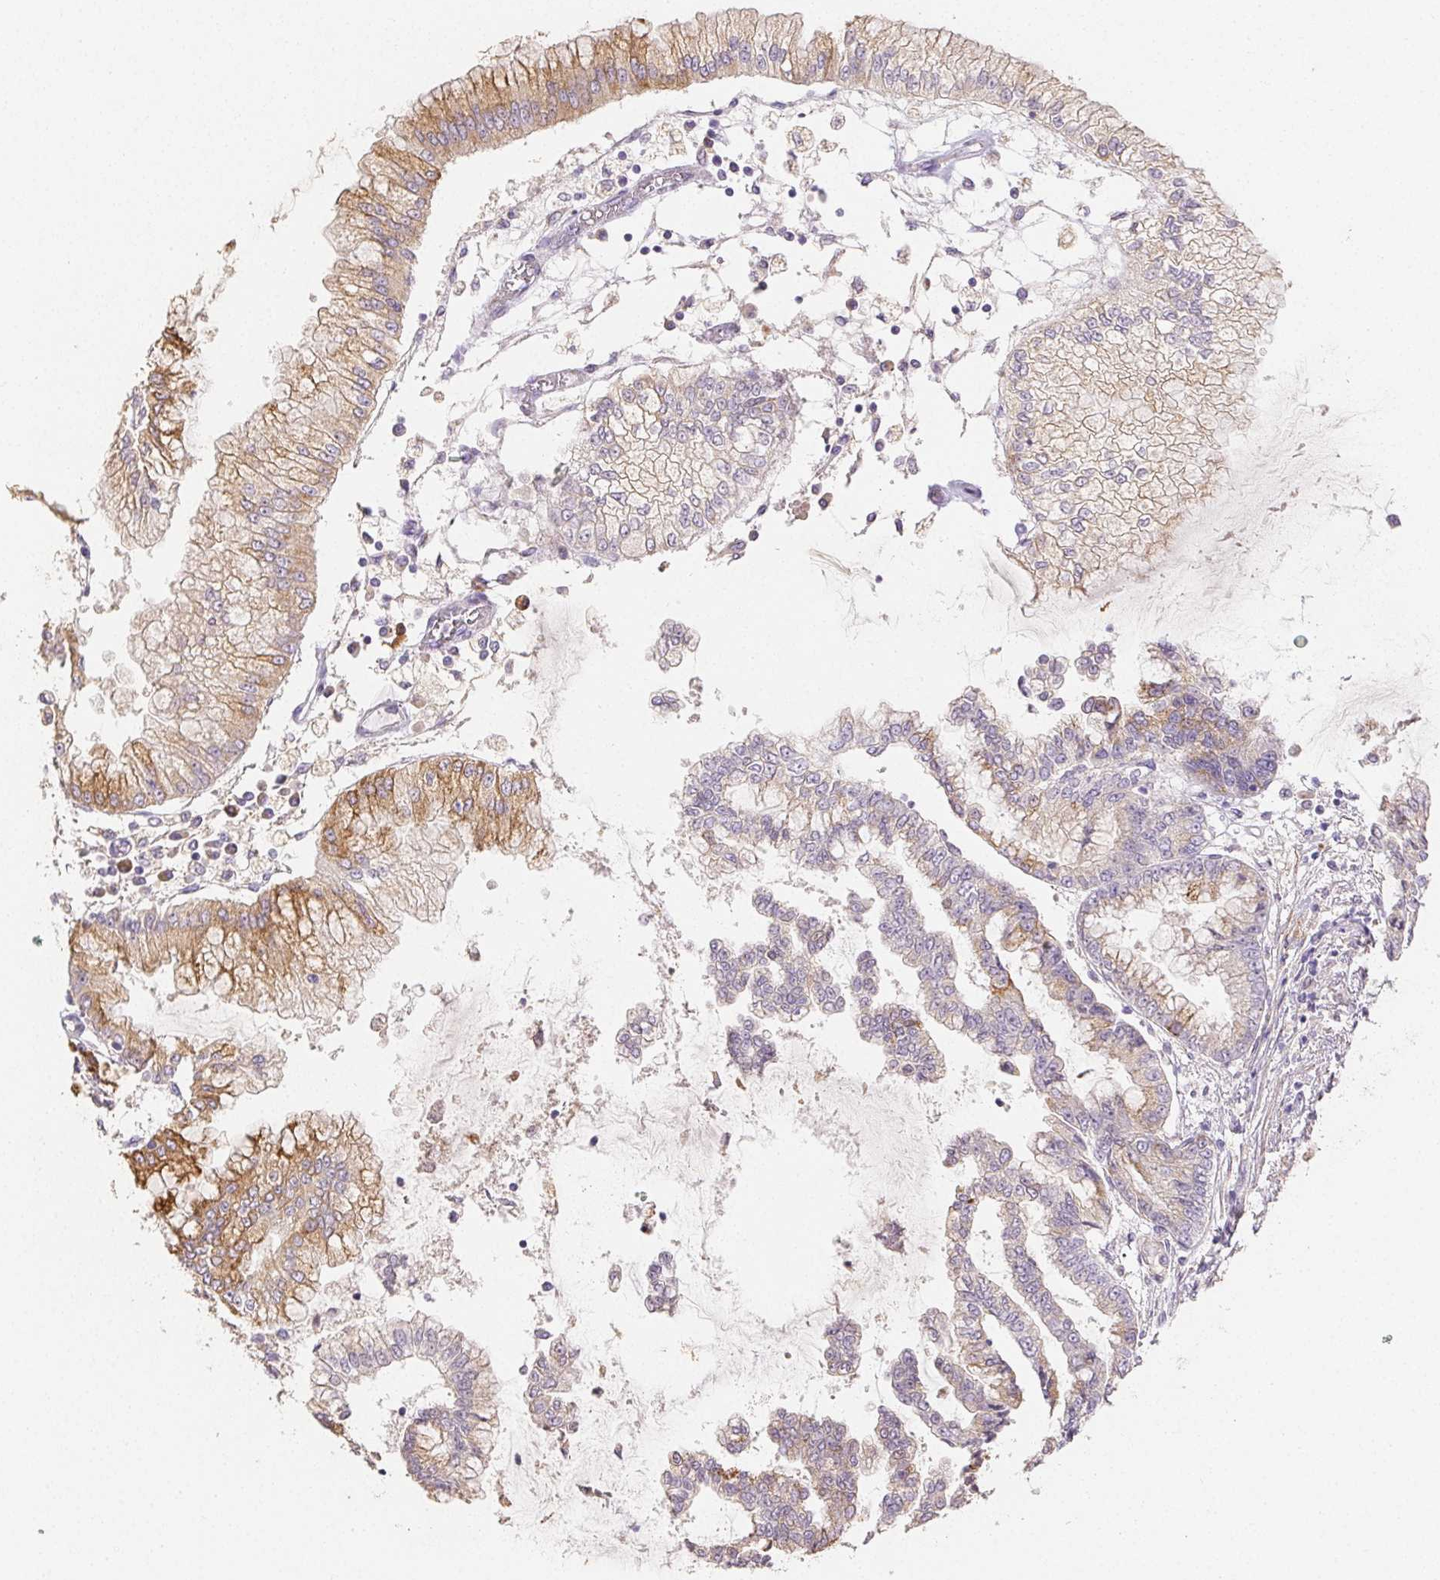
{"staining": {"intensity": "moderate", "quantity": "25%-75%", "location": "cytoplasmic/membranous"}, "tissue": "stomach cancer", "cell_type": "Tumor cells", "image_type": "cancer", "snomed": [{"axis": "morphology", "description": "Adenocarcinoma, NOS"}, {"axis": "topography", "description": "Stomach, upper"}], "caption": "IHC image of adenocarcinoma (stomach) stained for a protein (brown), which exhibits medium levels of moderate cytoplasmic/membranous staining in about 25%-75% of tumor cells.", "gene": "ACVR1B", "patient": {"sex": "female", "age": 74}}